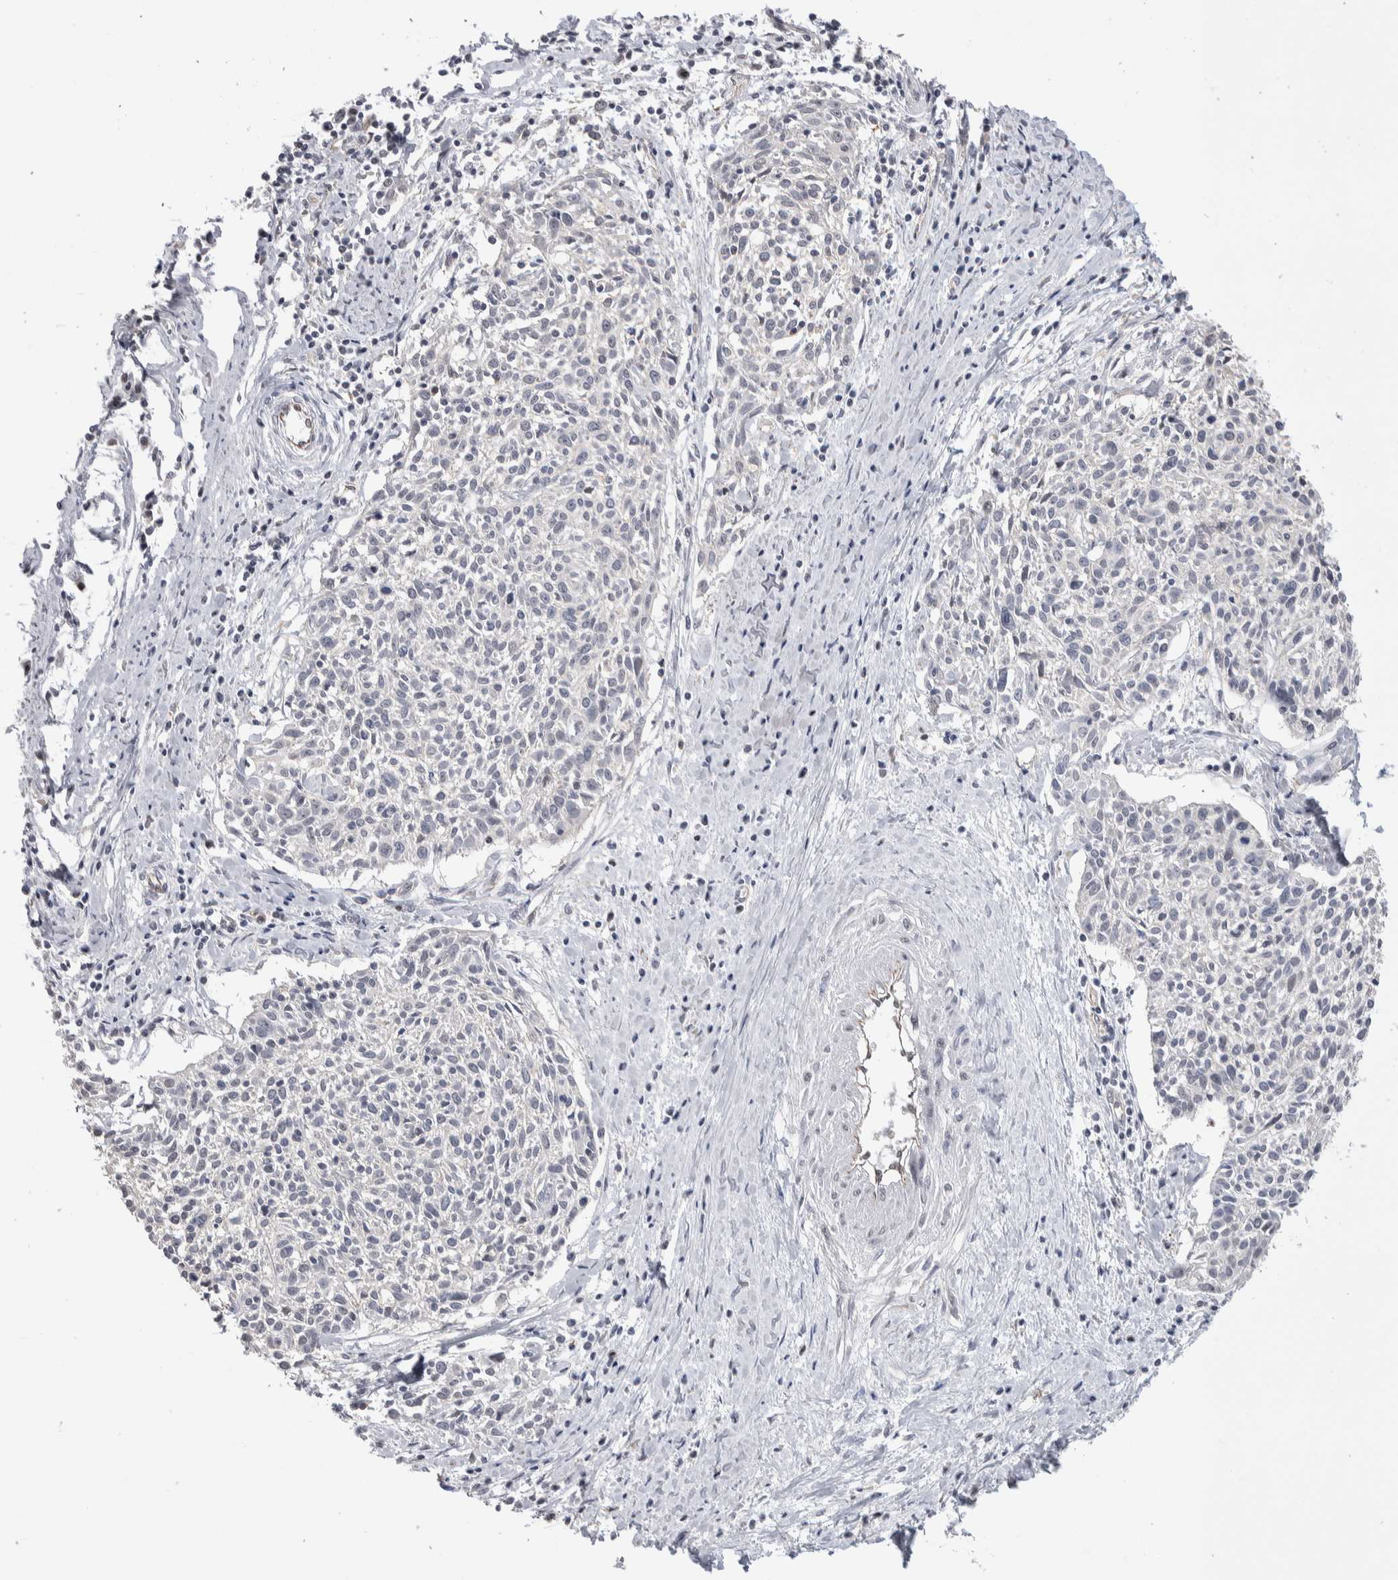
{"staining": {"intensity": "negative", "quantity": "none", "location": "none"}, "tissue": "cervical cancer", "cell_type": "Tumor cells", "image_type": "cancer", "snomed": [{"axis": "morphology", "description": "Squamous cell carcinoma, NOS"}, {"axis": "topography", "description": "Cervix"}], "caption": "Immunohistochemical staining of cervical cancer exhibits no significant expression in tumor cells. Nuclei are stained in blue.", "gene": "ZBTB49", "patient": {"sex": "female", "age": 51}}